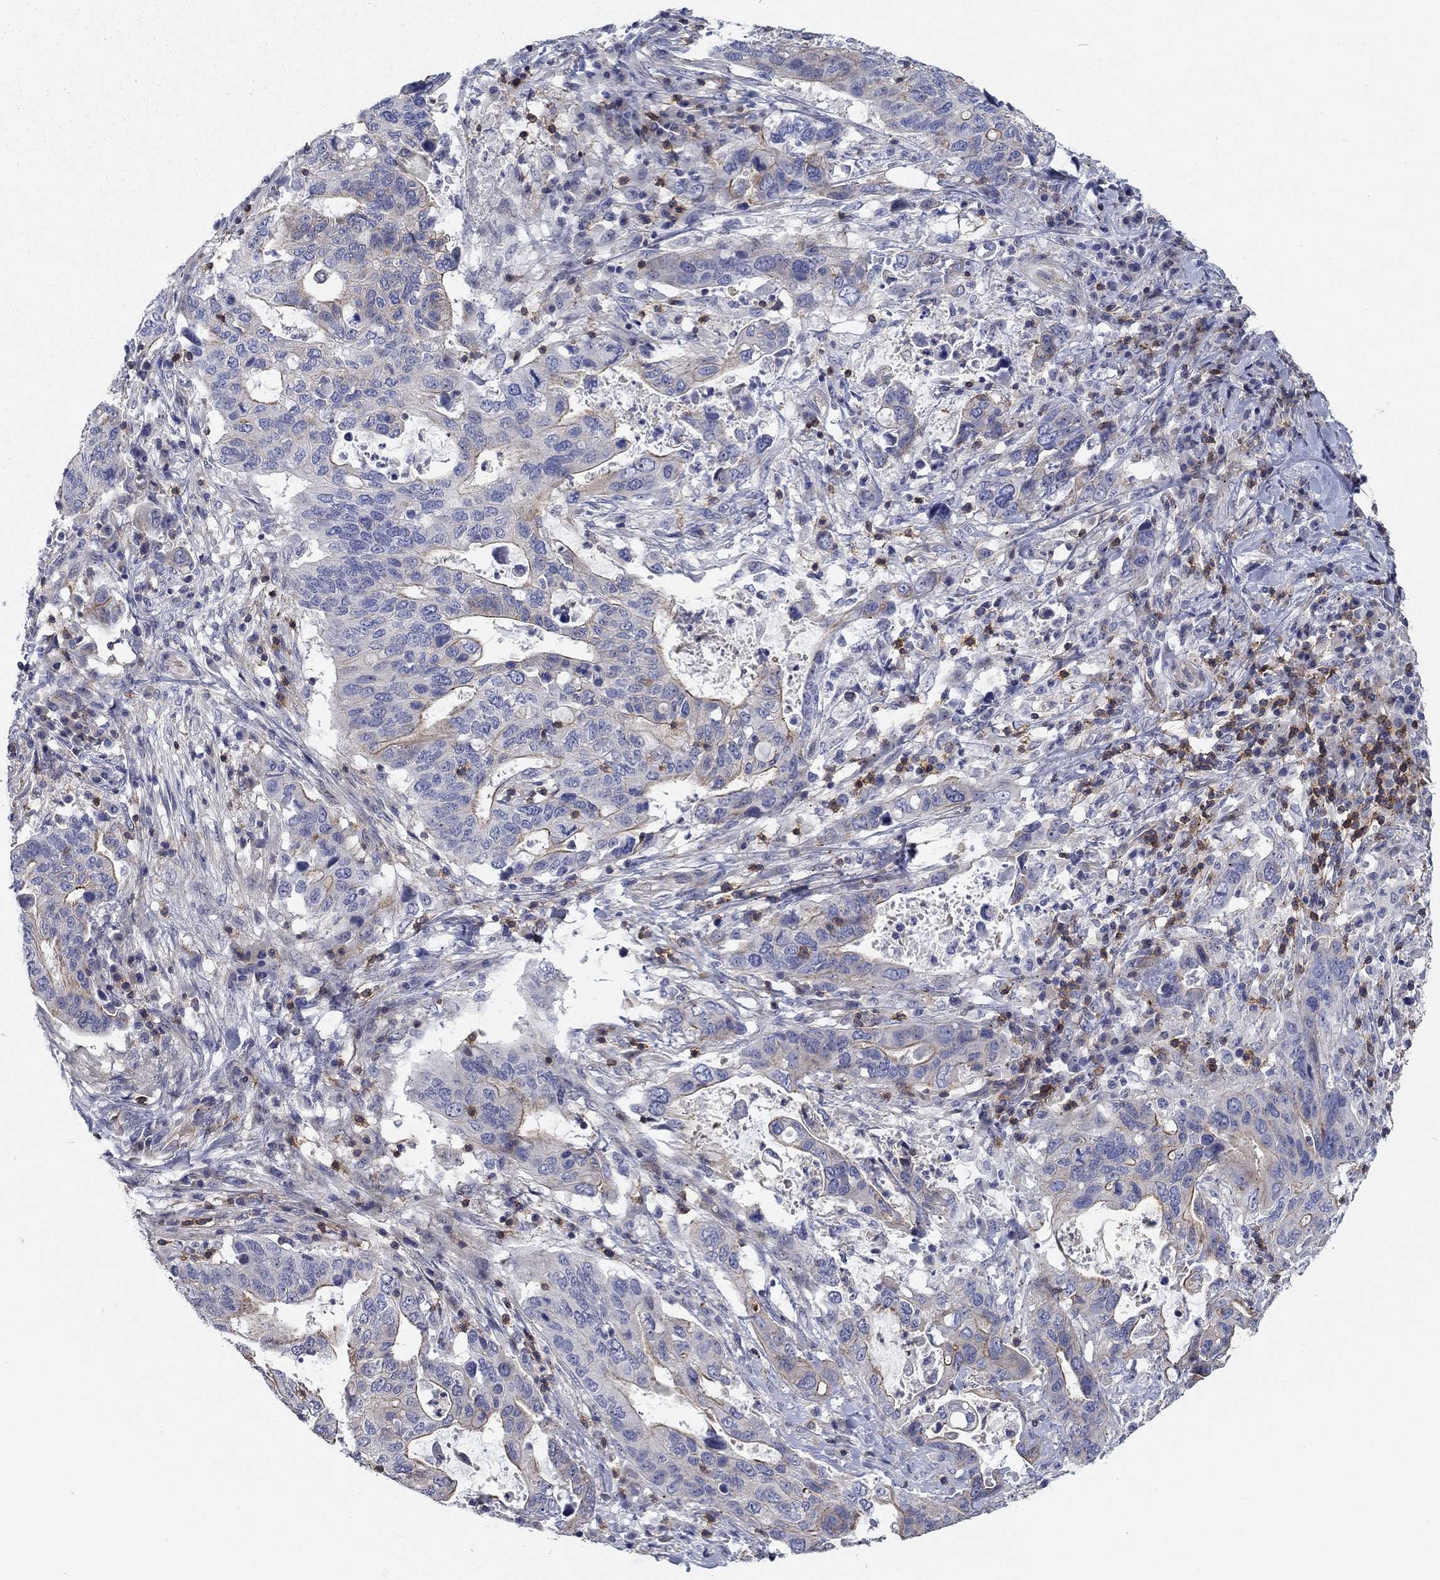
{"staining": {"intensity": "moderate", "quantity": "<25%", "location": "cytoplasmic/membranous"}, "tissue": "stomach cancer", "cell_type": "Tumor cells", "image_type": "cancer", "snomed": [{"axis": "morphology", "description": "Adenocarcinoma, NOS"}, {"axis": "topography", "description": "Stomach"}], "caption": "Immunohistochemical staining of human adenocarcinoma (stomach) reveals low levels of moderate cytoplasmic/membranous staining in approximately <25% of tumor cells.", "gene": "SIT1", "patient": {"sex": "male", "age": 54}}